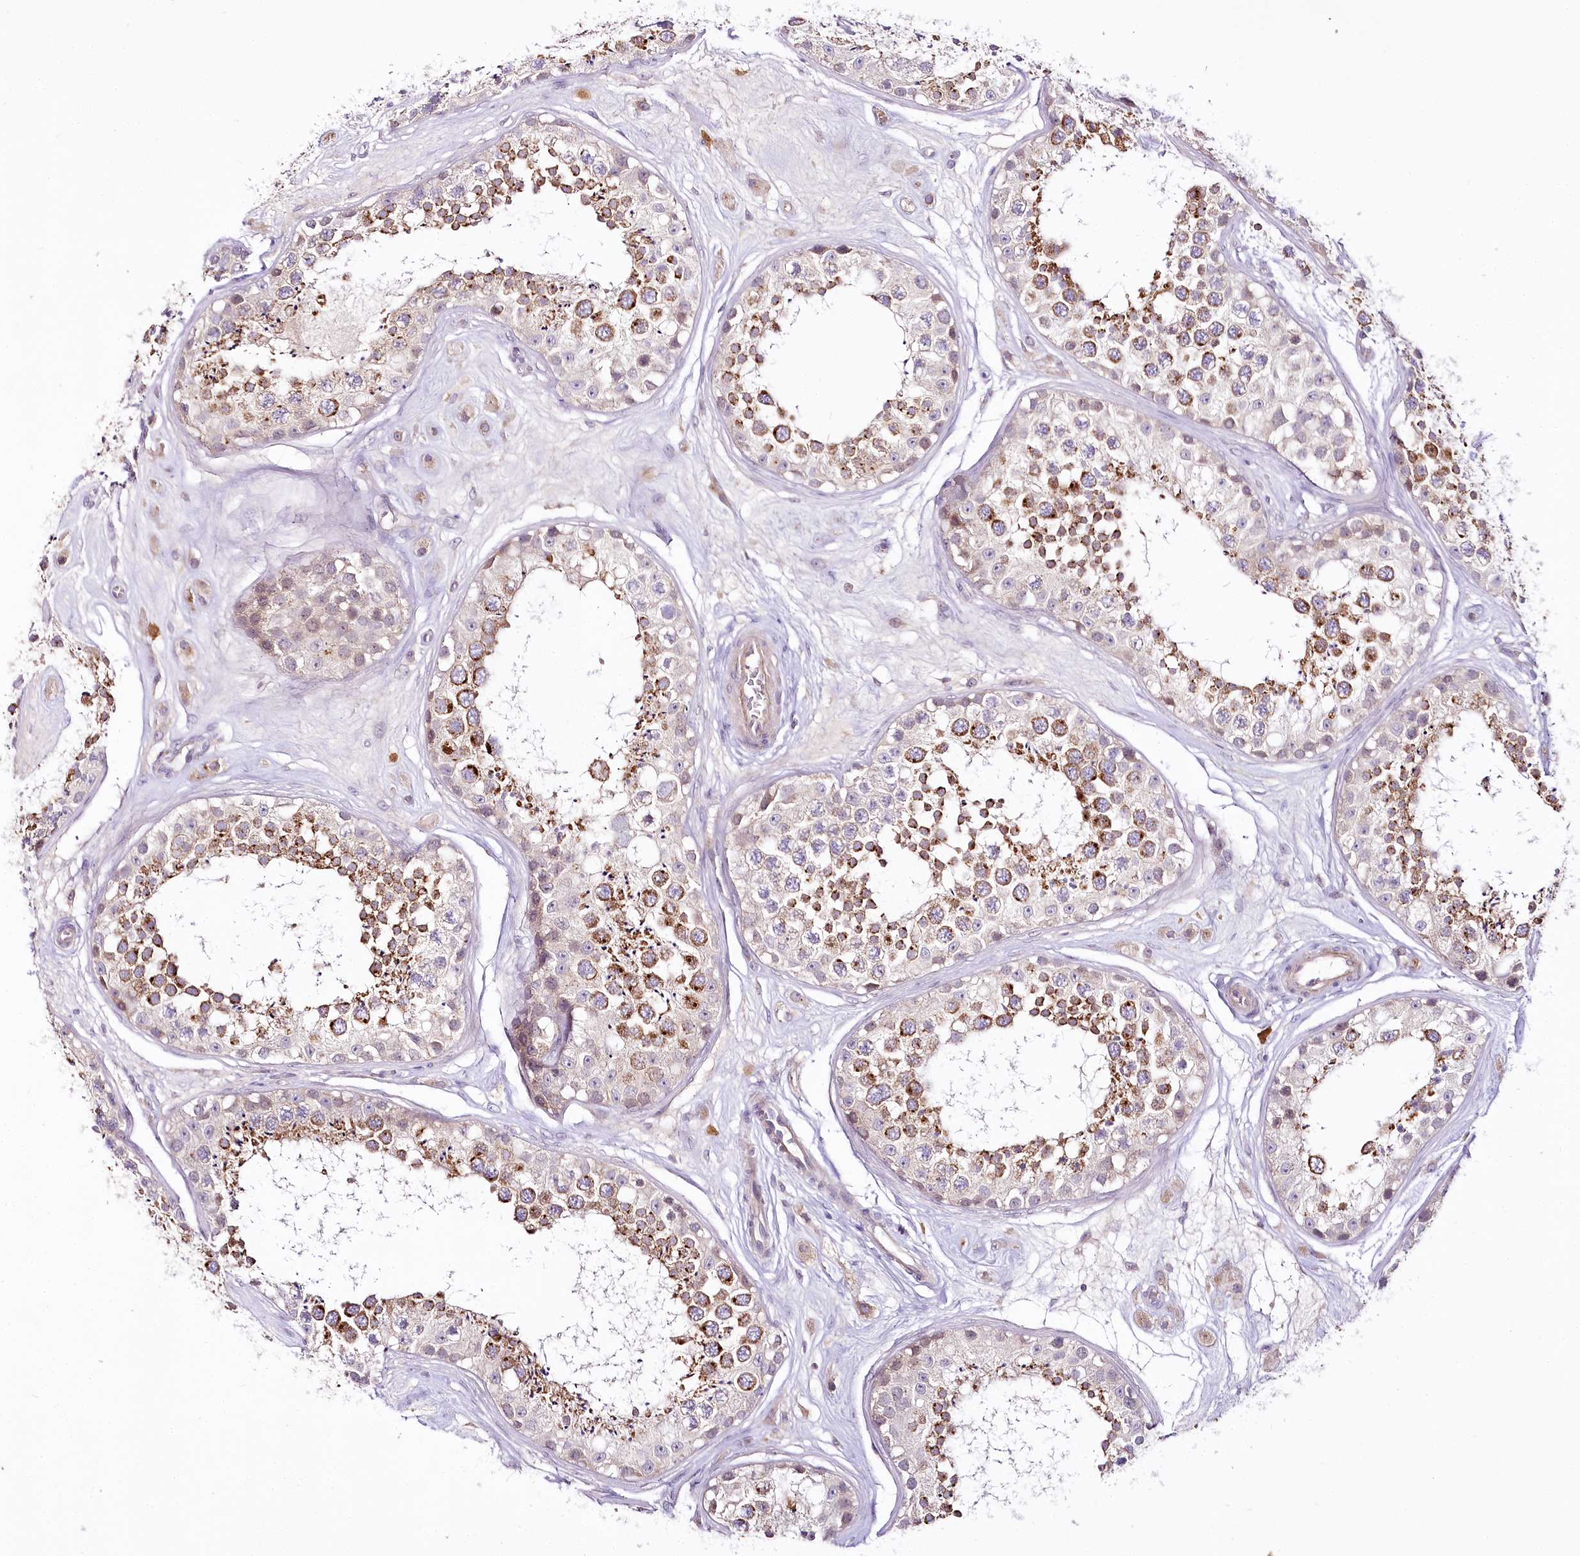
{"staining": {"intensity": "strong", "quantity": "25%-75%", "location": "cytoplasmic/membranous"}, "tissue": "testis", "cell_type": "Cells in seminiferous ducts", "image_type": "normal", "snomed": [{"axis": "morphology", "description": "Normal tissue, NOS"}, {"axis": "topography", "description": "Testis"}], "caption": "IHC micrograph of benign testis stained for a protein (brown), which shows high levels of strong cytoplasmic/membranous staining in about 25%-75% of cells in seminiferous ducts.", "gene": "VWA5A", "patient": {"sex": "male", "age": 25}}